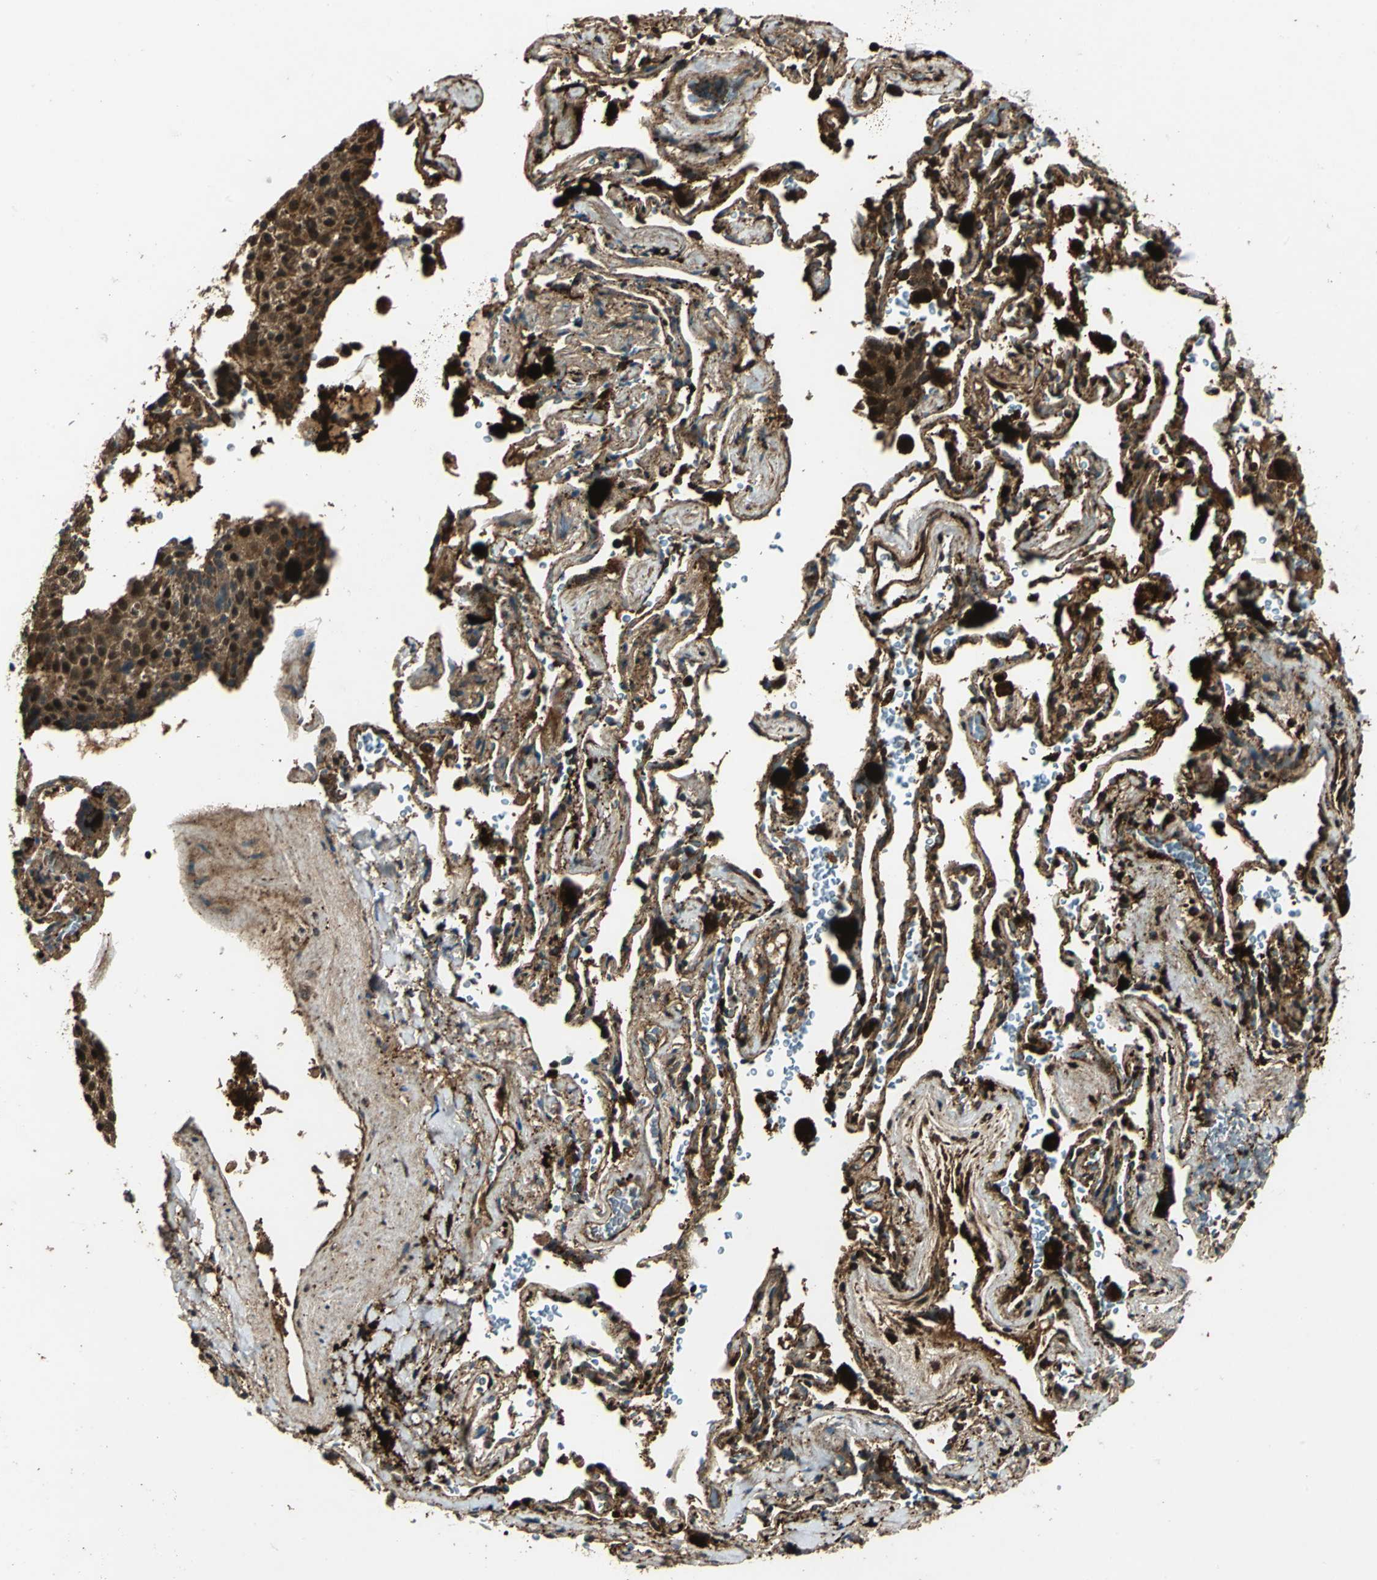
{"staining": {"intensity": "moderate", "quantity": ">75%", "location": "cytoplasmic/membranous,nuclear"}, "tissue": "lung cancer", "cell_type": "Tumor cells", "image_type": "cancer", "snomed": [{"axis": "morphology", "description": "Squamous cell carcinoma, NOS"}, {"axis": "topography", "description": "Lung"}], "caption": "Protein staining by immunohistochemistry (IHC) exhibits moderate cytoplasmic/membranous and nuclear staining in about >75% of tumor cells in squamous cell carcinoma (lung). The protein of interest is shown in brown color, while the nuclei are stained blue.", "gene": "PPP1R13L", "patient": {"sex": "male", "age": 54}}